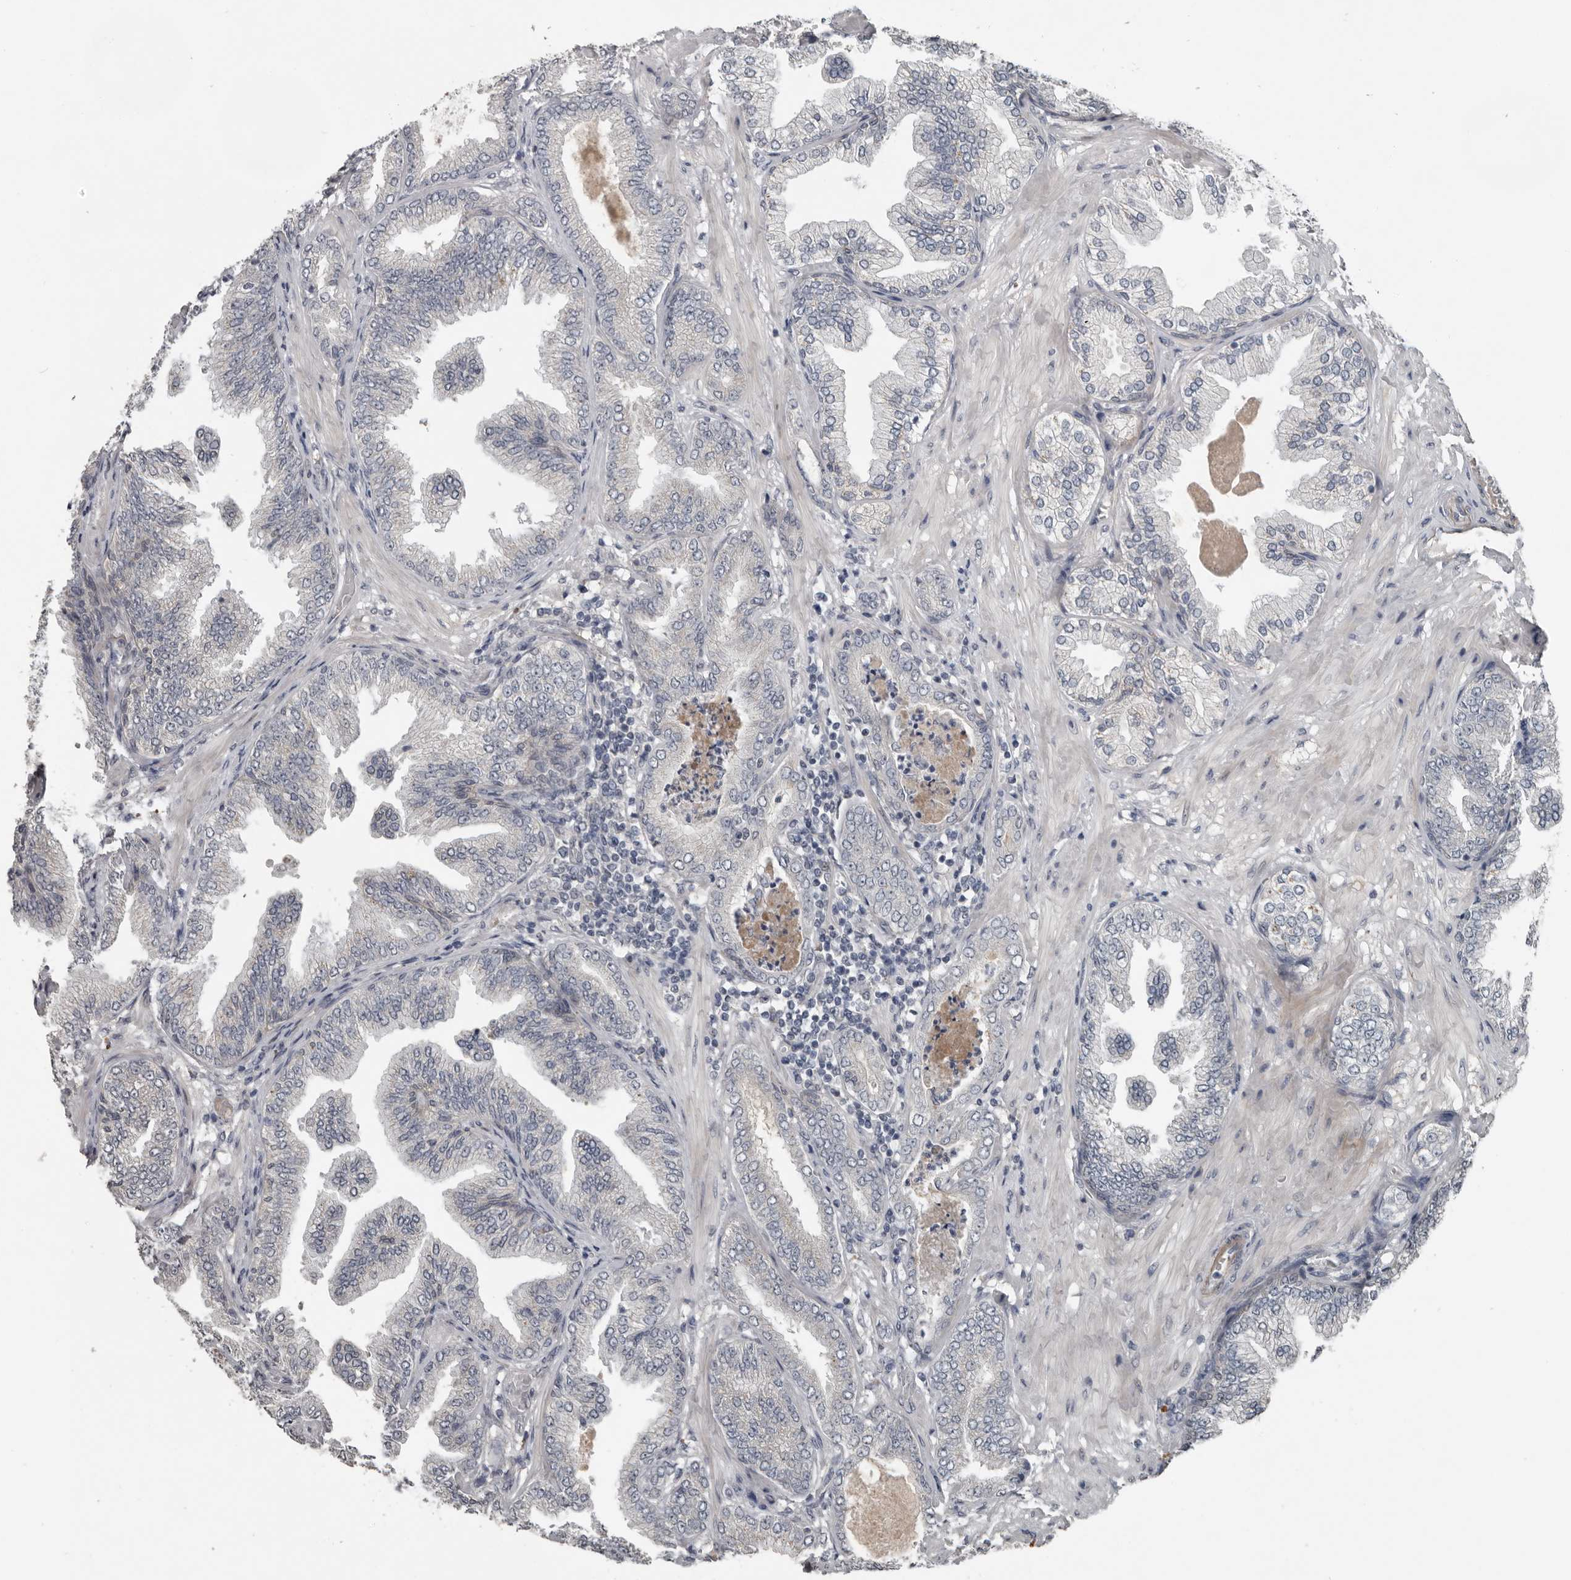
{"staining": {"intensity": "negative", "quantity": "none", "location": "none"}, "tissue": "prostate cancer", "cell_type": "Tumor cells", "image_type": "cancer", "snomed": [{"axis": "morphology", "description": "Adenocarcinoma, Low grade"}, {"axis": "topography", "description": "Prostate"}], "caption": "Prostate cancer was stained to show a protein in brown. There is no significant positivity in tumor cells. (DAB IHC, high magnification).", "gene": "C1orf216", "patient": {"sex": "male", "age": 63}}